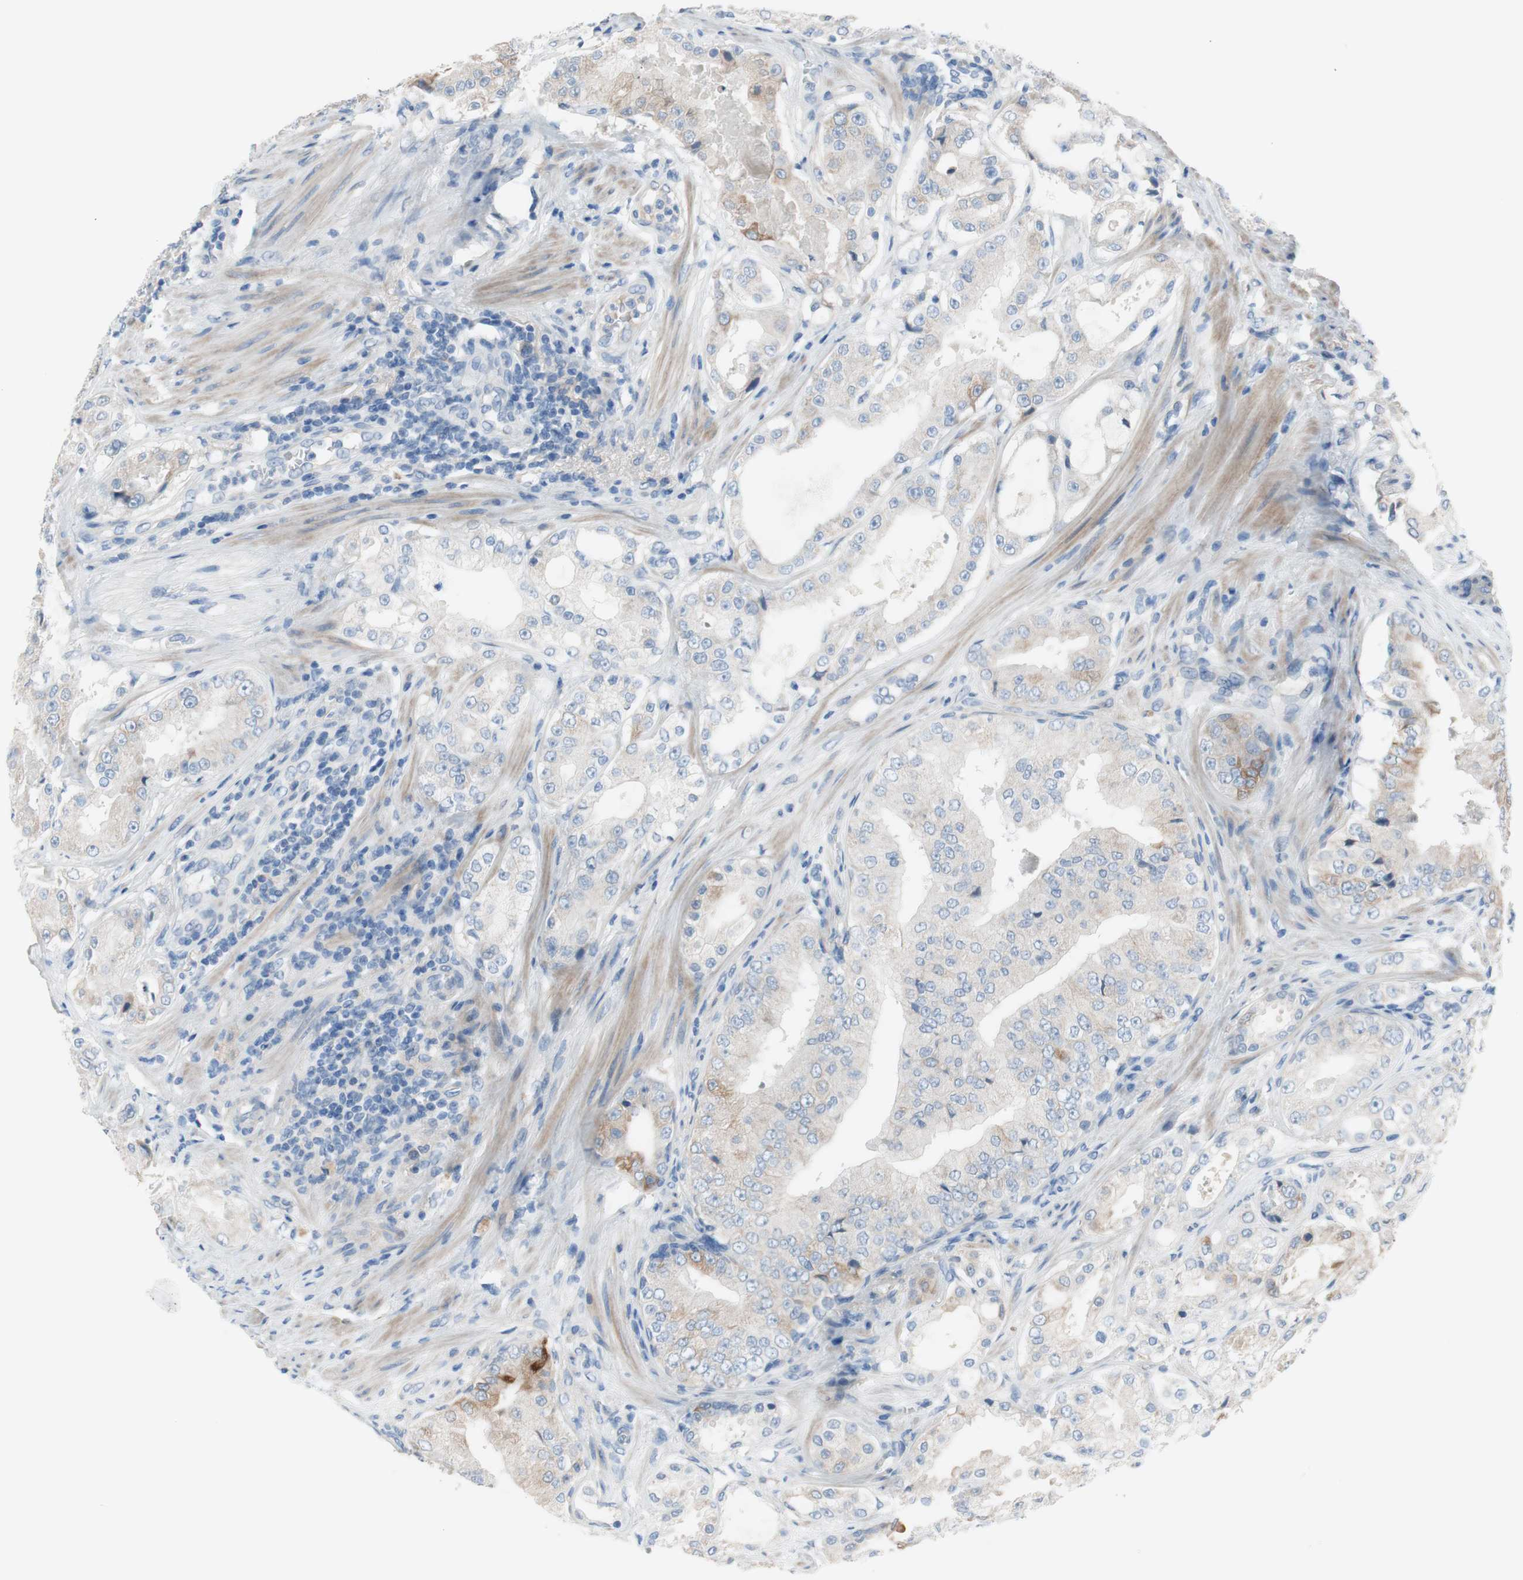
{"staining": {"intensity": "weak", "quantity": "25%-75%", "location": "cytoplasmic/membranous"}, "tissue": "prostate cancer", "cell_type": "Tumor cells", "image_type": "cancer", "snomed": [{"axis": "morphology", "description": "Adenocarcinoma, High grade"}, {"axis": "topography", "description": "Prostate"}], "caption": "An IHC photomicrograph of tumor tissue is shown. Protein staining in brown shows weak cytoplasmic/membranous positivity in prostate cancer within tumor cells.", "gene": "FDFT1", "patient": {"sex": "male", "age": 73}}